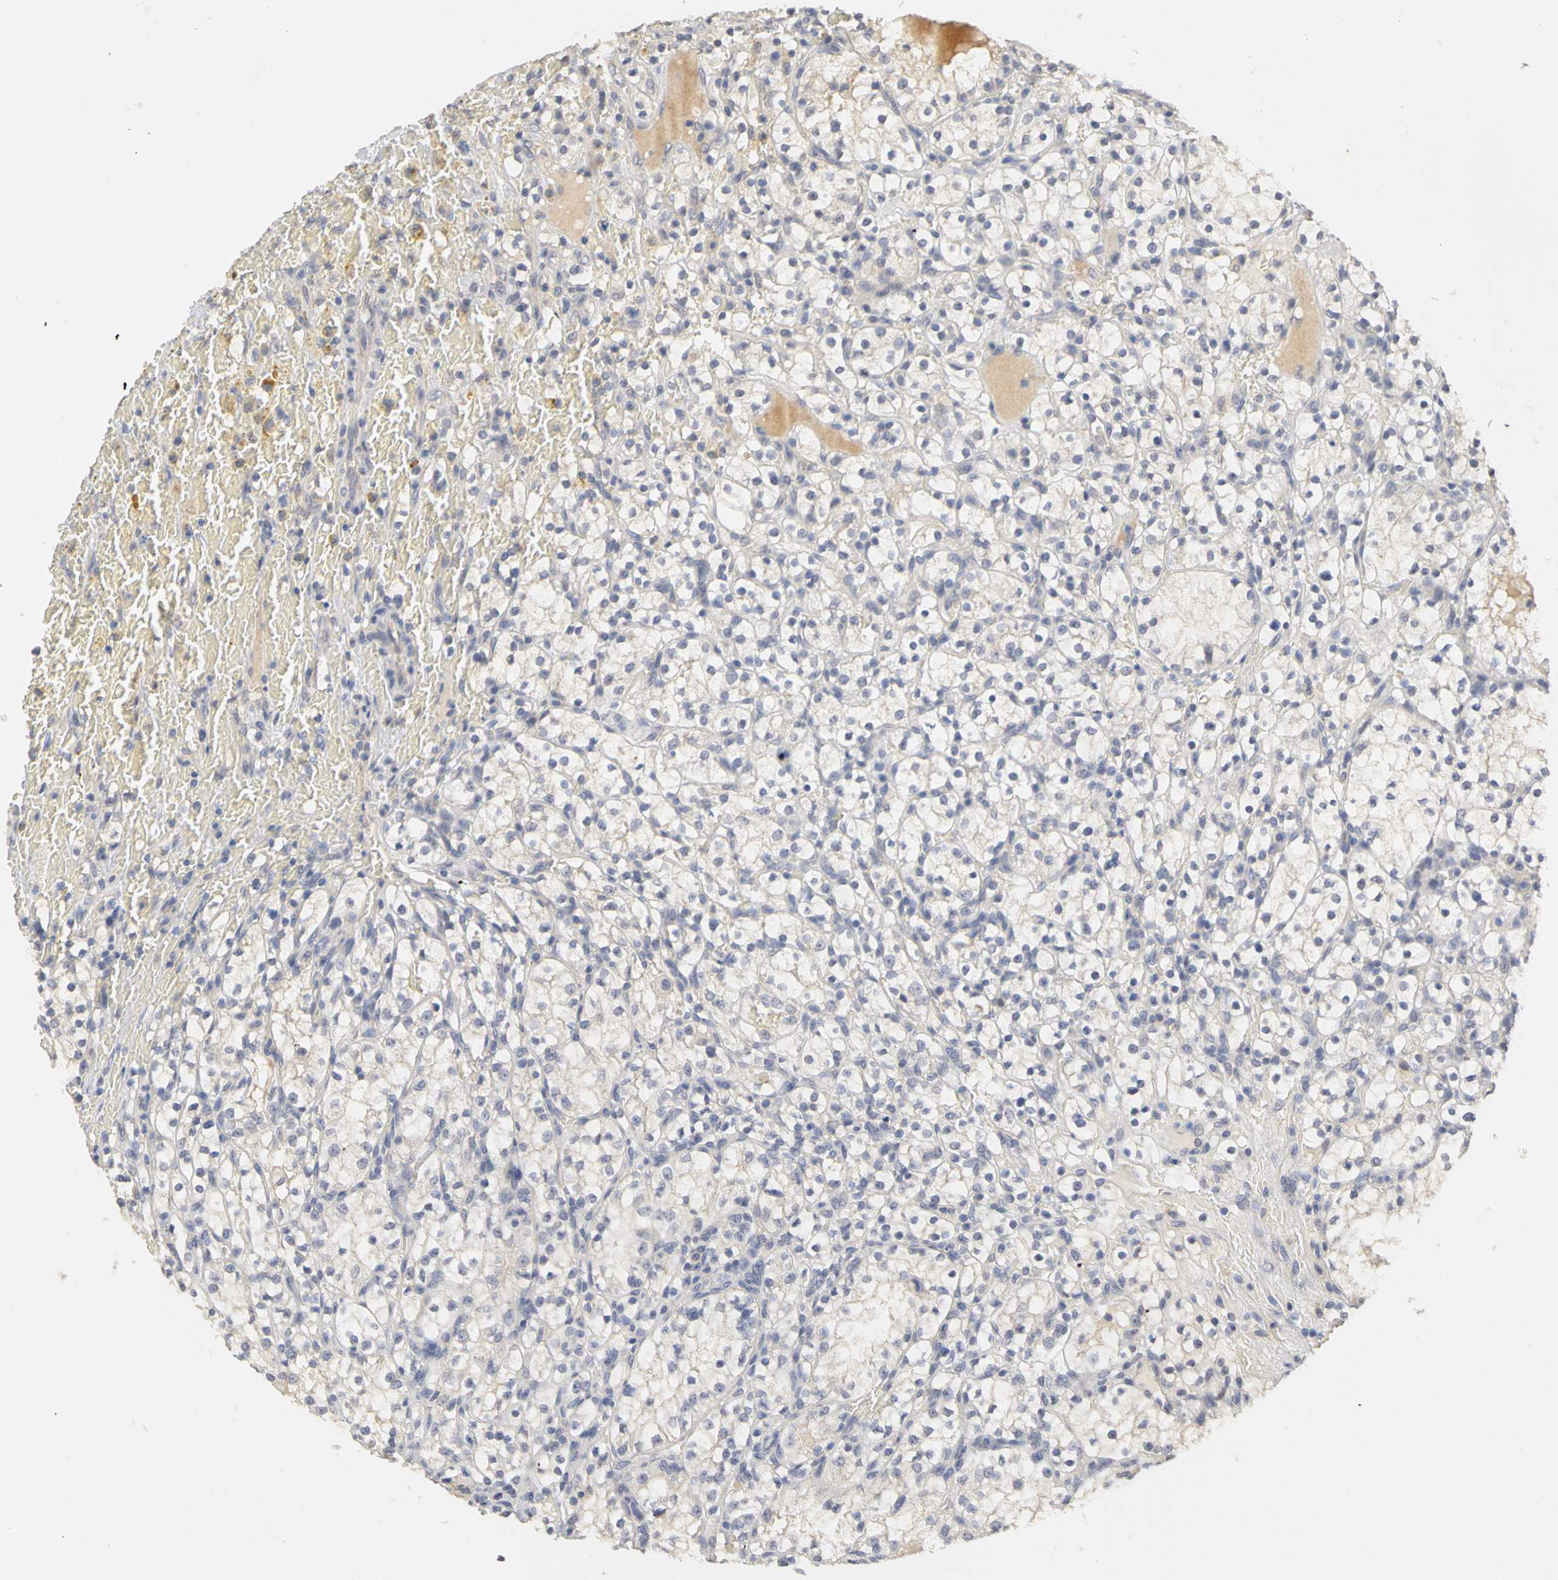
{"staining": {"intensity": "negative", "quantity": "none", "location": "none"}, "tissue": "renal cancer", "cell_type": "Tumor cells", "image_type": "cancer", "snomed": [{"axis": "morphology", "description": "Normal tissue, NOS"}, {"axis": "morphology", "description": "Adenocarcinoma, NOS"}, {"axis": "topography", "description": "Kidney"}], "caption": "High power microscopy image of an immunohistochemistry (IHC) image of renal cancer, revealing no significant positivity in tumor cells.", "gene": "PGR", "patient": {"sex": "female", "age": 55}}